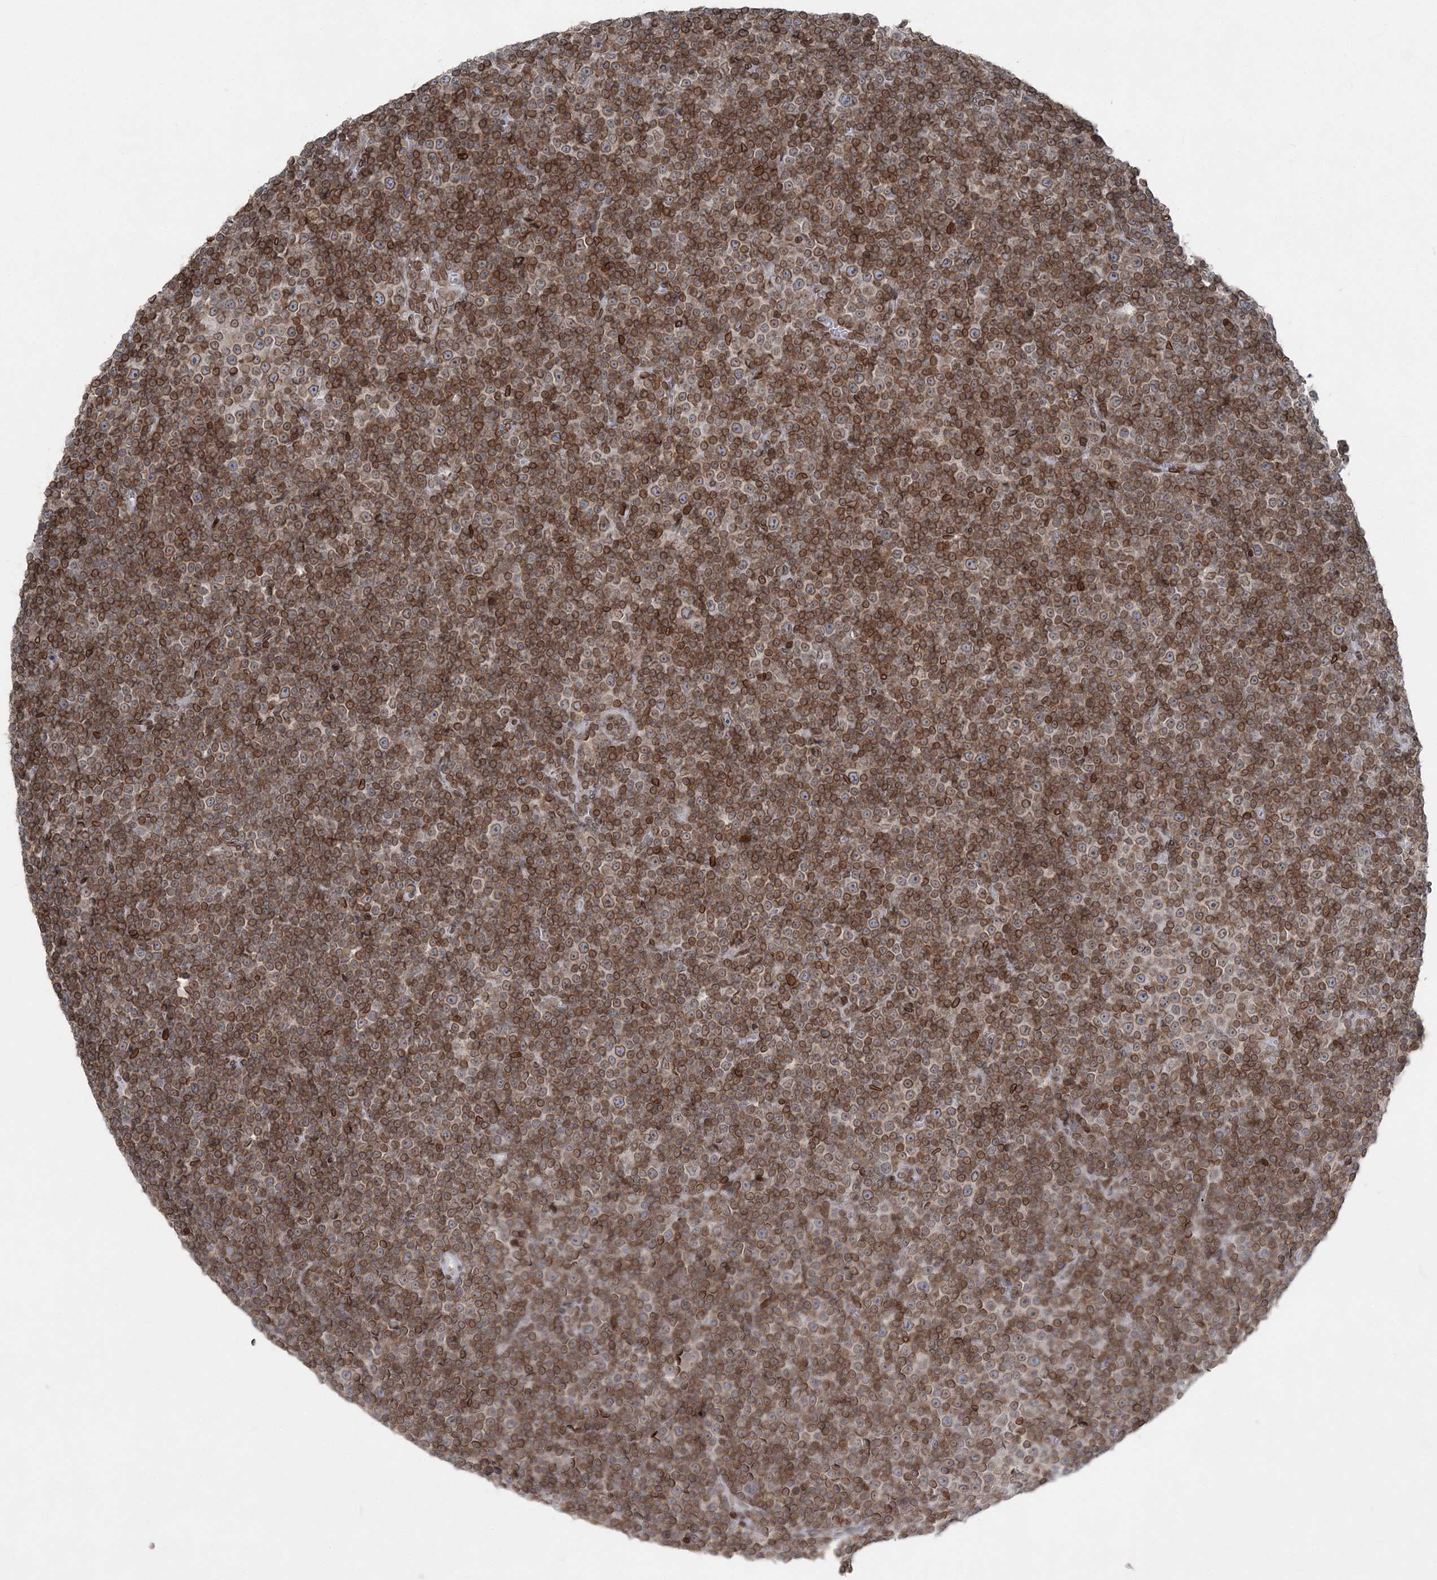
{"staining": {"intensity": "moderate", "quantity": ">75%", "location": "cytoplasmic/membranous,nuclear"}, "tissue": "lymphoma", "cell_type": "Tumor cells", "image_type": "cancer", "snomed": [{"axis": "morphology", "description": "Malignant lymphoma, non-Hodgkin's type, Low grade"}, {"axis": "topography", "description": "Lymph node"}], "caption": "Immunohistochemical staining of malignant lymphoma, non-Hodgkin's type (low-grade) exhibits medium levels of moderate cytoplasmic/membranous and nuclear expression in approximately >75% of tumor cells.", "gene": "GJD4", "patient": {"sex": "female", "age": 67}}